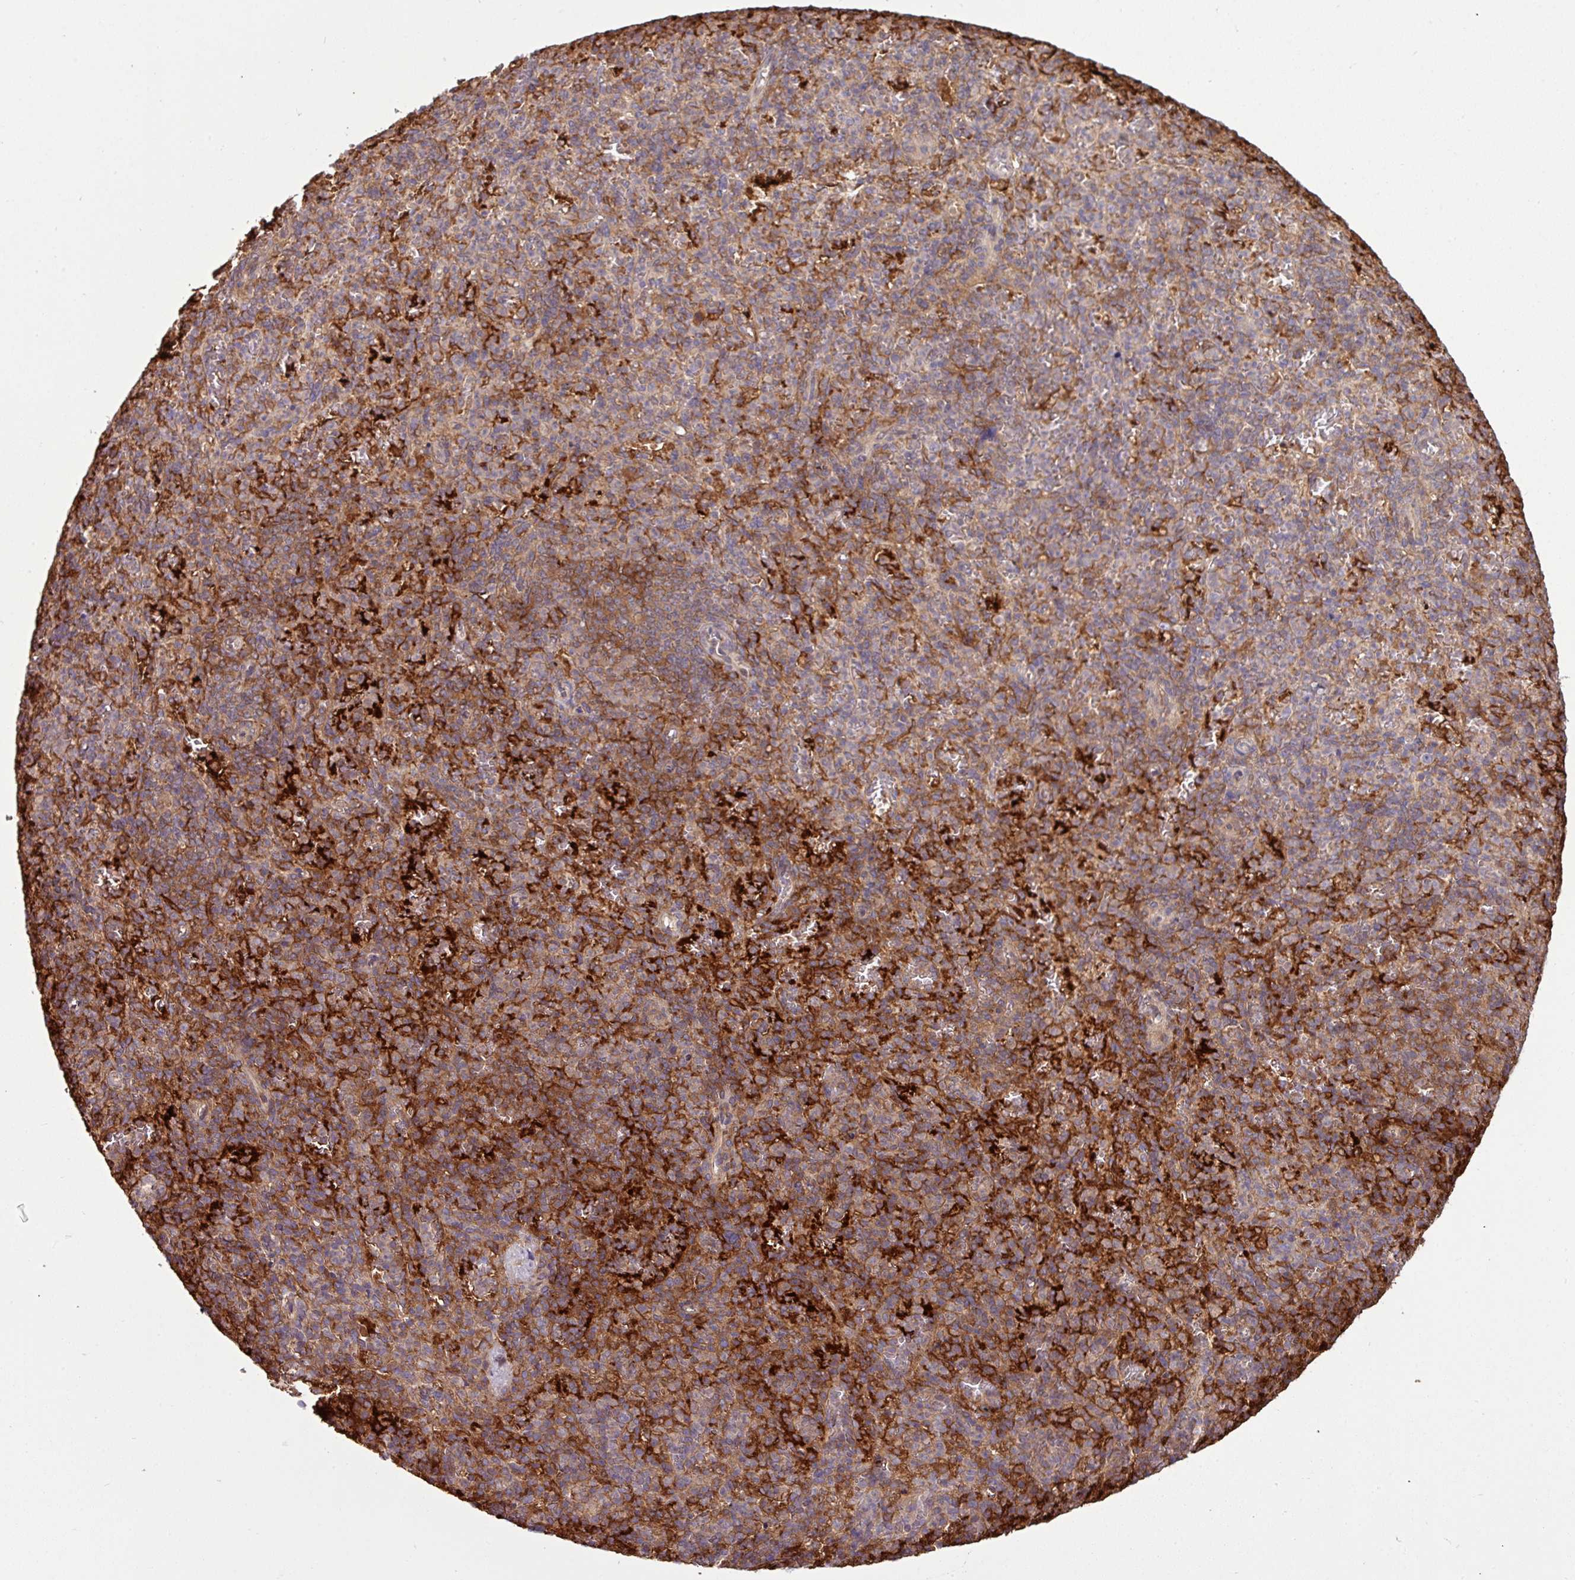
{"staining": {"intensity": "strong", "quantity": "25%-75%", "location": "cytoplasmic/membranous"}, "tissue": "spleen", "cell_type": "Cells in red pulp", "image_type": "normal", "snomed": [{"axis": "morphology", "description": "Normal tissue, NOS"}, {"axis": "topography", "description": "Spleen"}], "caption": "A high-resolution image shows immunohistochemistry staining of normal spleen, which demonstrates strong cytoplasmic/membranous expression in approximately 25%-75% of cells in red pulp. The staining was performed using DAB (3,3'-diaminobenzidine), with brown indicating positive protein expression. Nuclei are stained blue with hematoxylin.", "gene": "GNPDA1", "patient": {"sex": "female", "age": 74}}